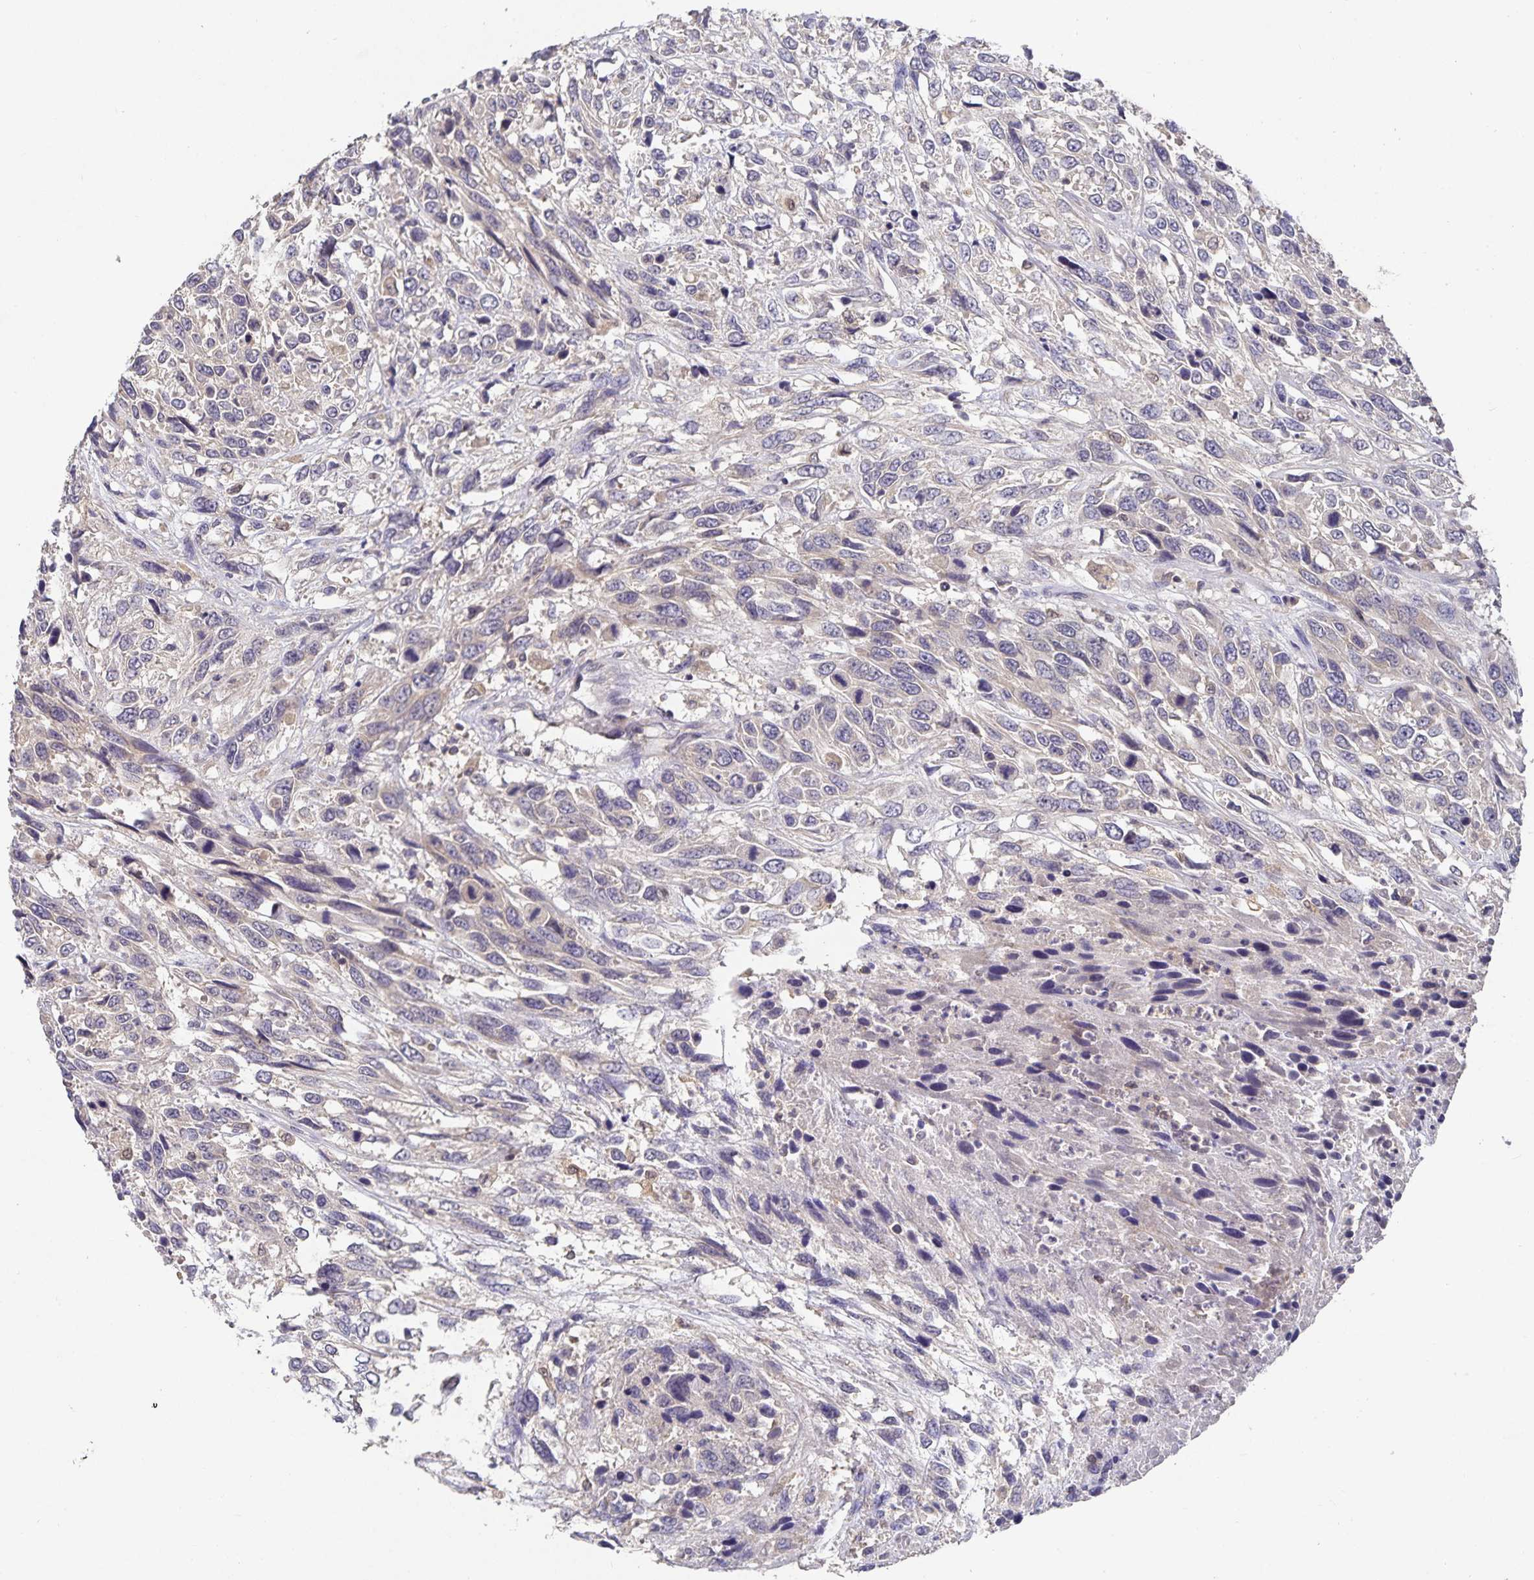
{"staining": {"intensity": "negative", "quantity": "none", "location": "none"}, "tissue": "urothelial cancer", "cell_type": "Tumor cells", "image_type": "cancer", "snomed": [{"axis": "morphology", "description": "Urothelial carcinoma, High grade"}, {"axis": "topography", "description": "Urinary bladder"}], "caption": "The photomicrograph demonstrates no significant positivity in tumor cells of high-grade urothelial carcinoma. (DAB (3,3'-diaminobenzidine) immunohistochemistry visualized using brightfield microscopy, high magnification).", "gene": "HEPN1", "patient": {"sex": "female", "age": 70}}